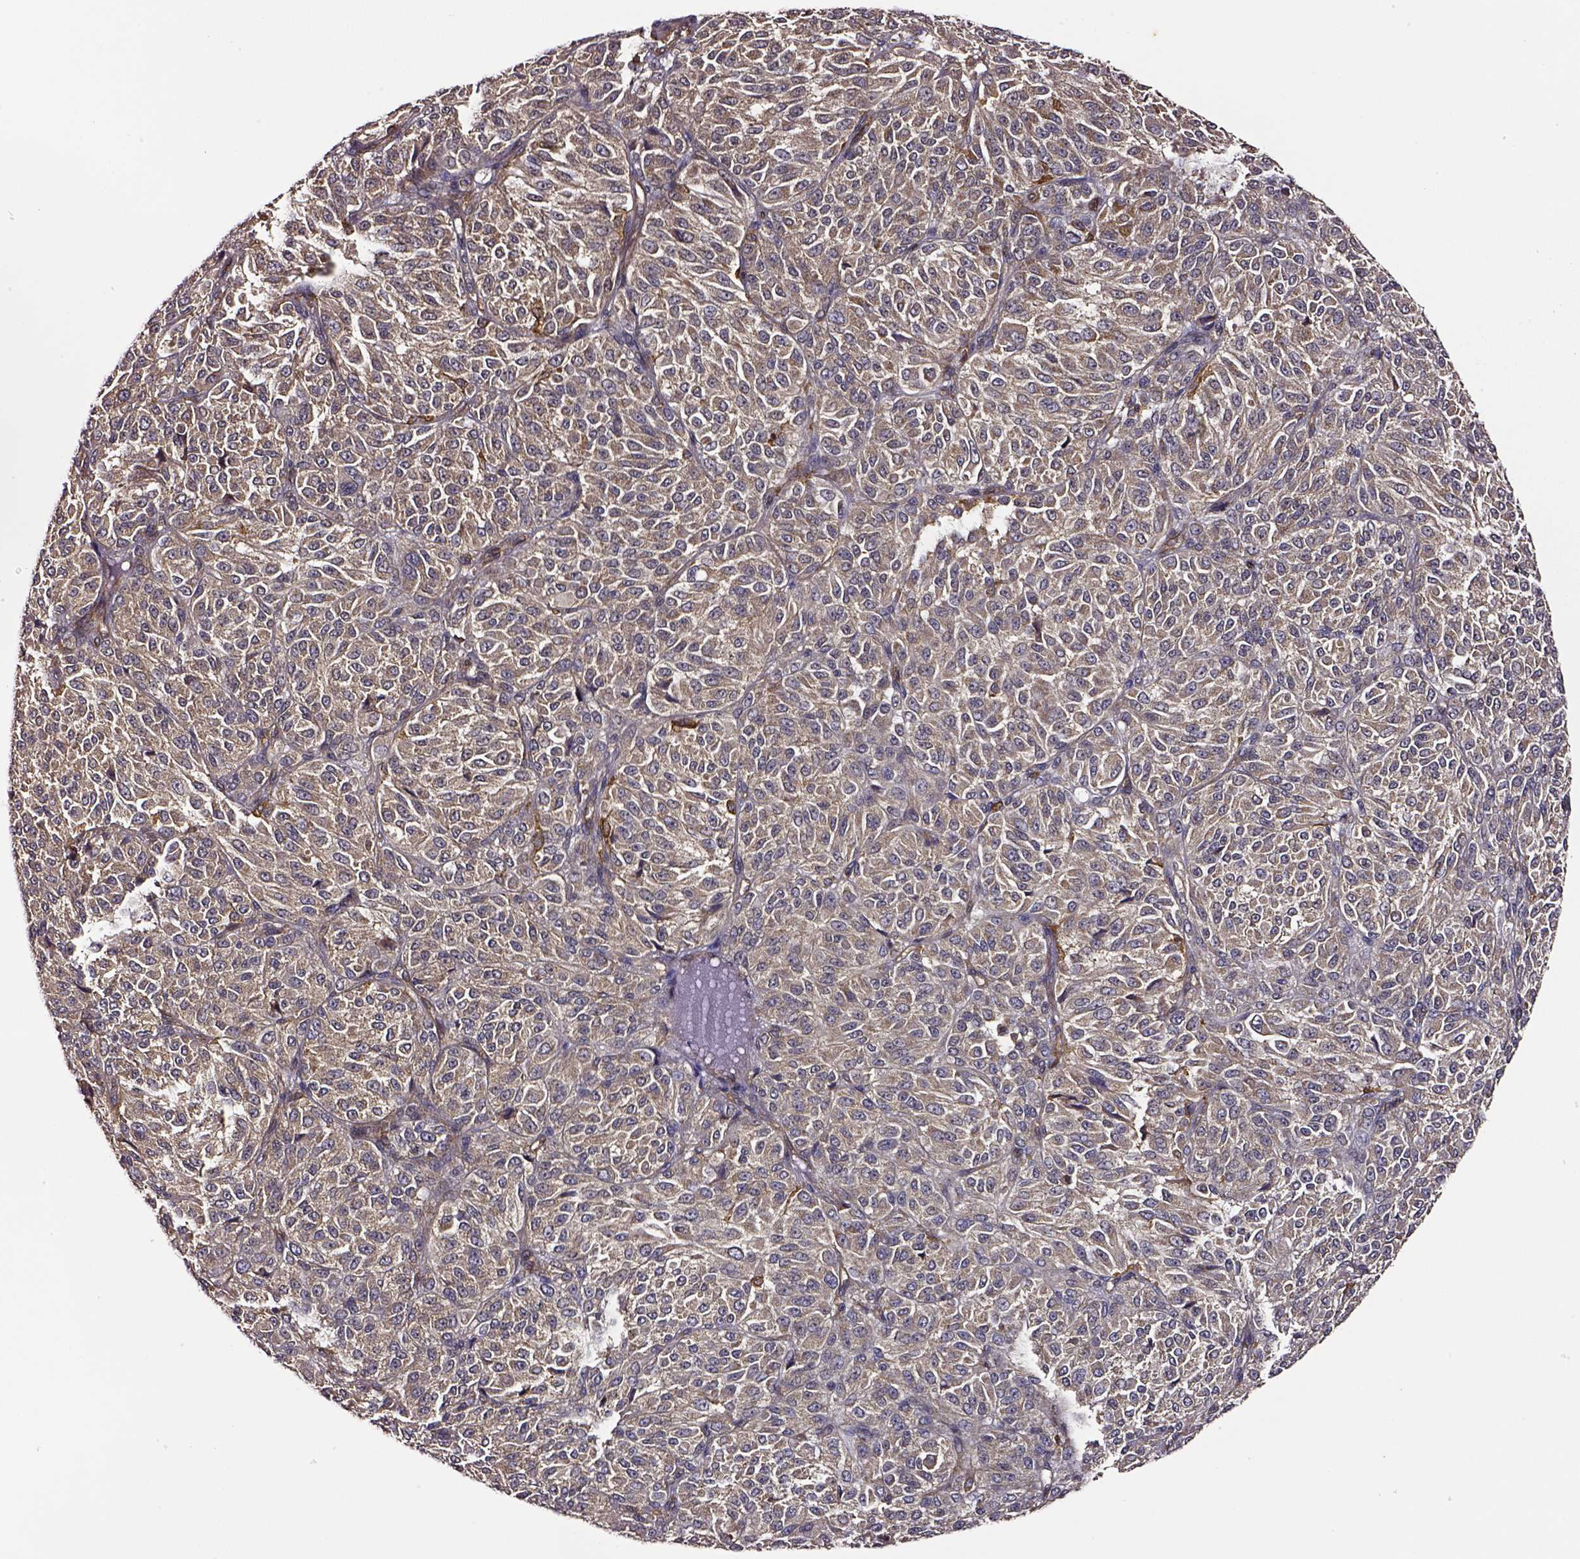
{"staining": {"intensity": "moderate", "quantity": ">75%", "location": "cytoplasmic/membranous"}, "tissue": "melanoma", "cell_type": "Tumor cells", "image_type": "cancer", "snomed": [{"axis": "morphology", "description": "Malignant melanoma, Metastatic site"}, {"axis": "topography", "description": "Brain"}], "caption": "Moderate cytoplasmic/membranous protein expression is seen in approximately >75% of tumor cells in malignant melanoma (metastatic site).", "gene": "RASSF5", "patient": {"sex": "female", "age": 56}}